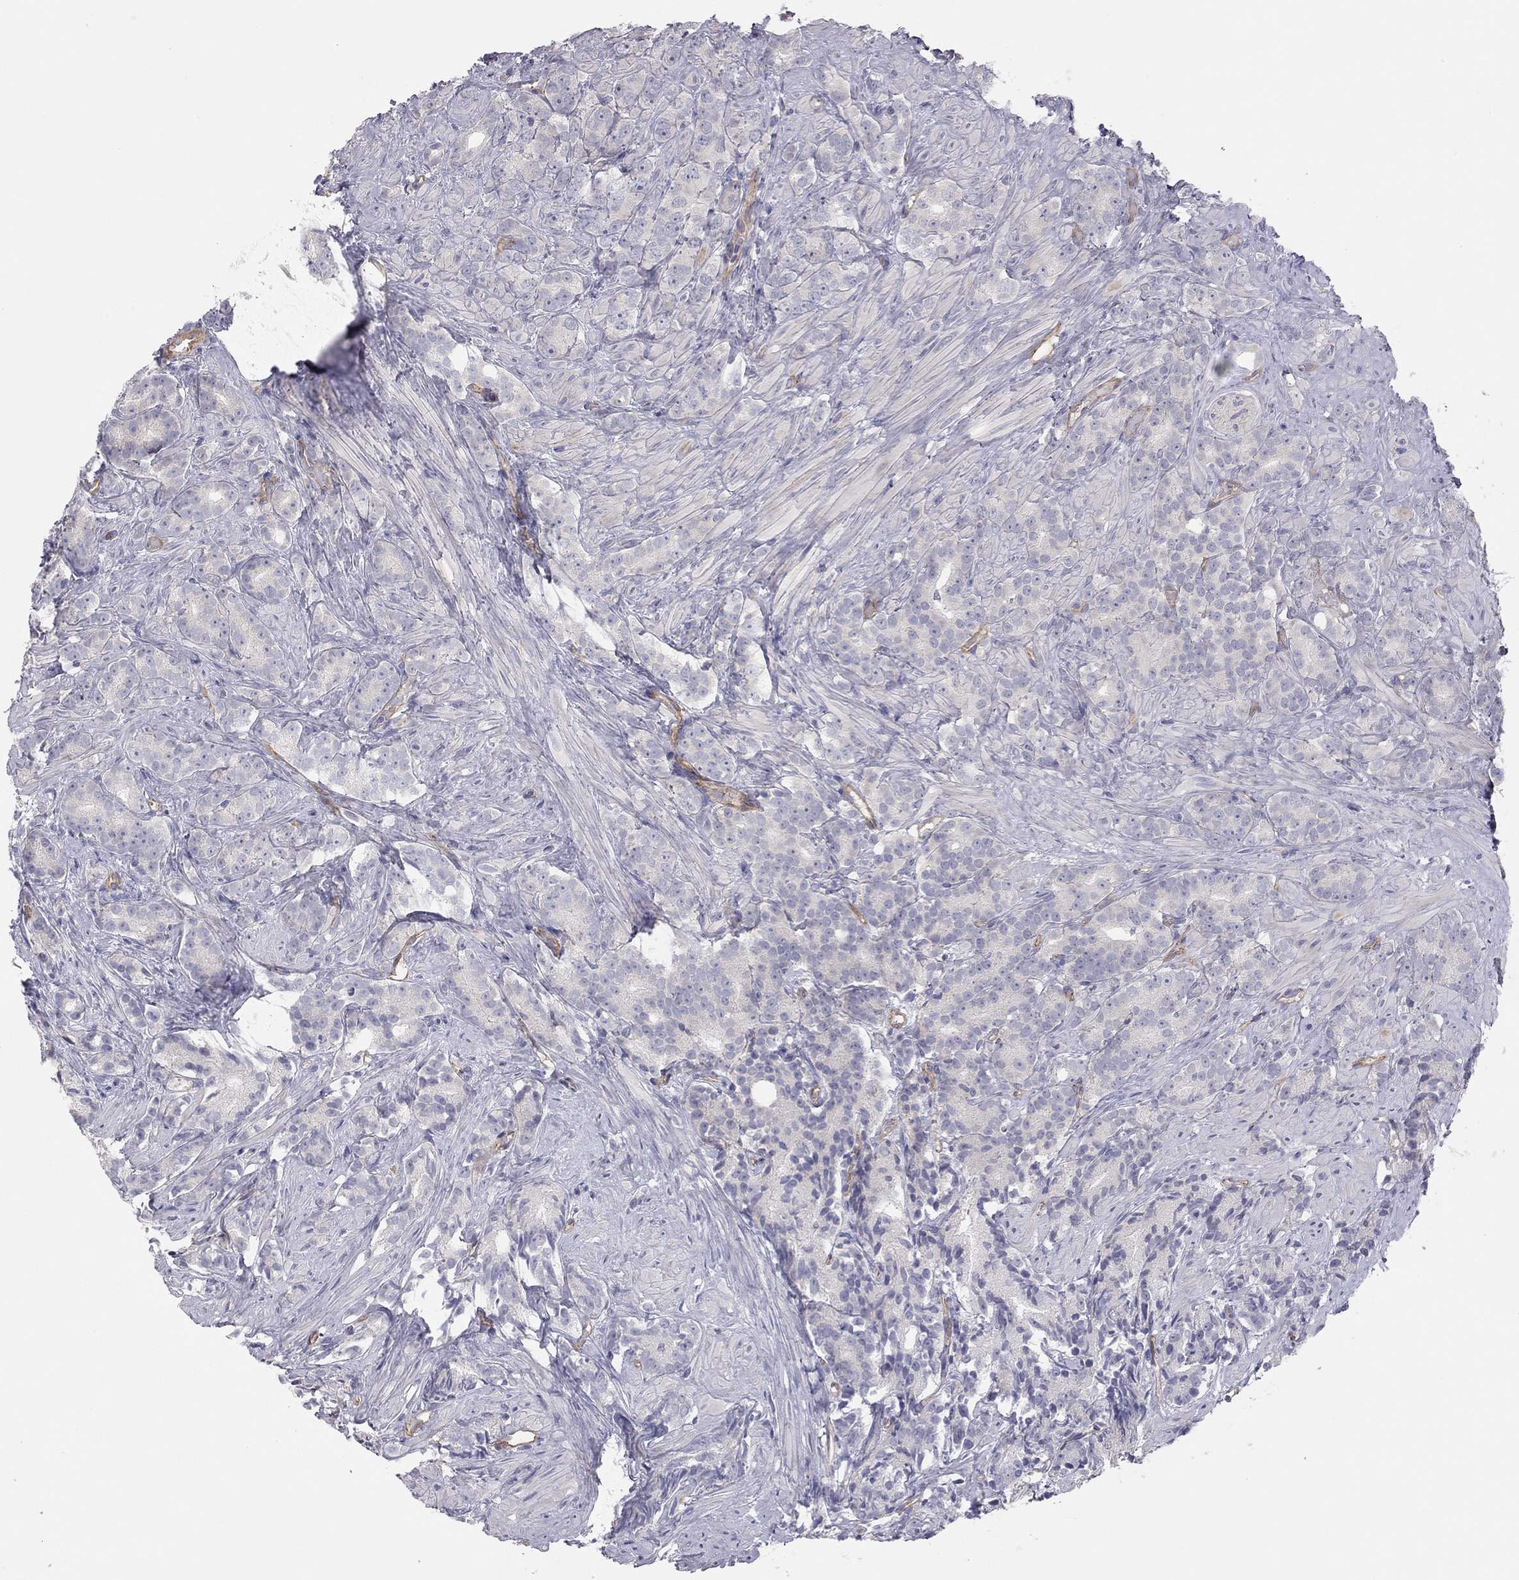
{"staining": {"intensity": "negative", "quantity": "none", "location": "none"}, "tissue": "prostate cancer", "cell_type": "Tumor cells", "image_type": "cancer", "snomed": [{"axis": "morphology", "description": "Adenocarcinoma, High grade"}, {"axis": "topography", "description": "Prostate"}], "caption": "Immunohistochemistry of human prostate cancer (high-grade adenocarcinoma) shows no positivity in tumor cells.", "gene": "GPRC5B", "patient": {"sex": "male", "age": 90}}